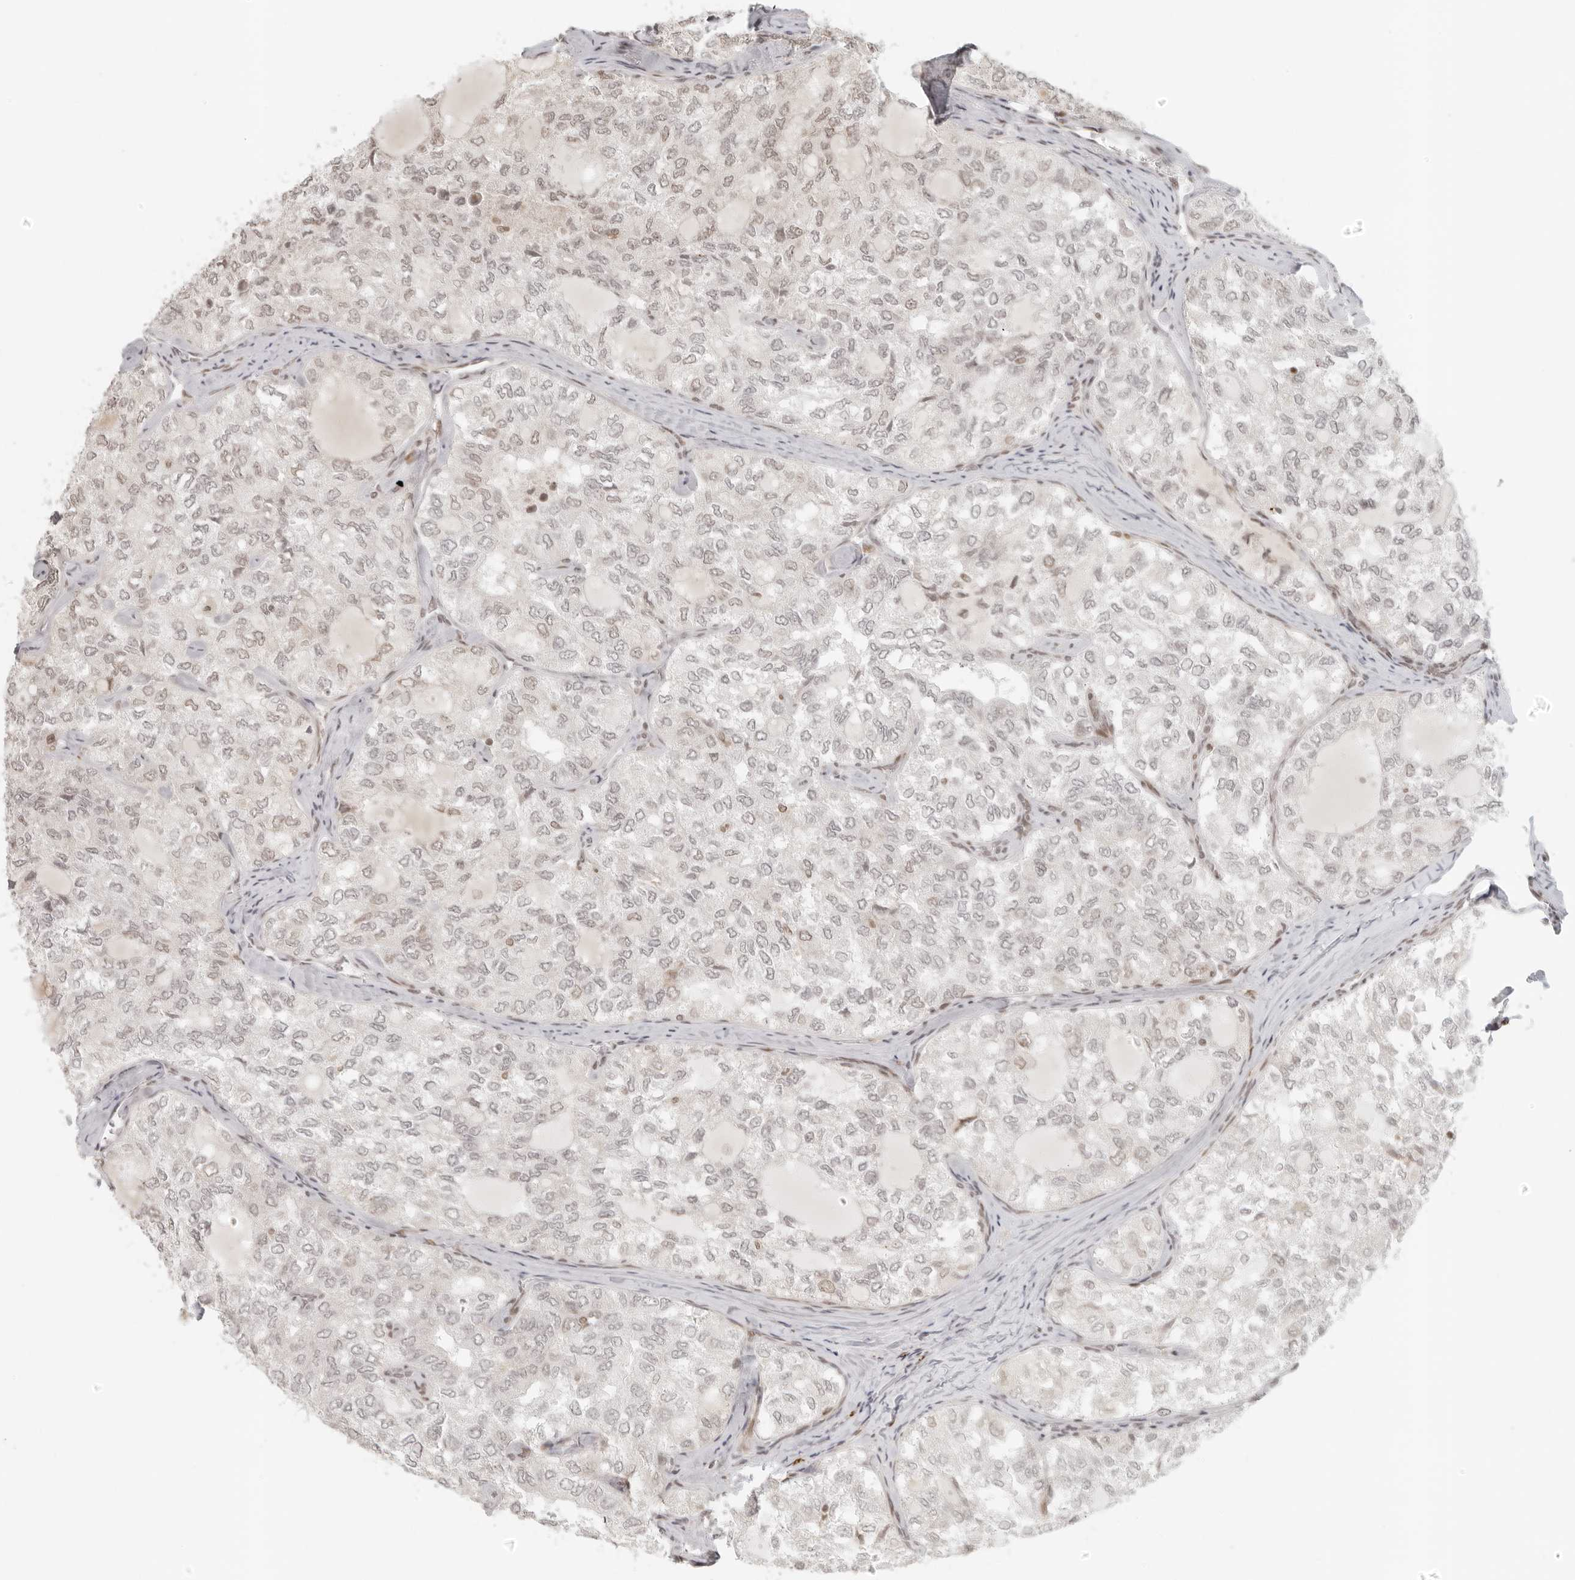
{"staining": {"intensity": "weak", "quantity": "25%-75%", "location": "nuclear"}, "tissue": "thyroid cancer", "cell_type": "Tumor cells", "image_type": "cancer", "snomed": [{"axis": "morphology", "description": "Follicular adenoma carcinoma, NOS"}, {"axis": "topography", "description": "Thyroid gland"}], "caption": "Immunohistochemical staining of human follicular adenoma carcinoma (thyroid) reveals low levels of weak nuclear positivity in approximately 25%-75% of tumor cells.", "gene": "ZNF407", "patient": {"sex": "male", "age": 75}}